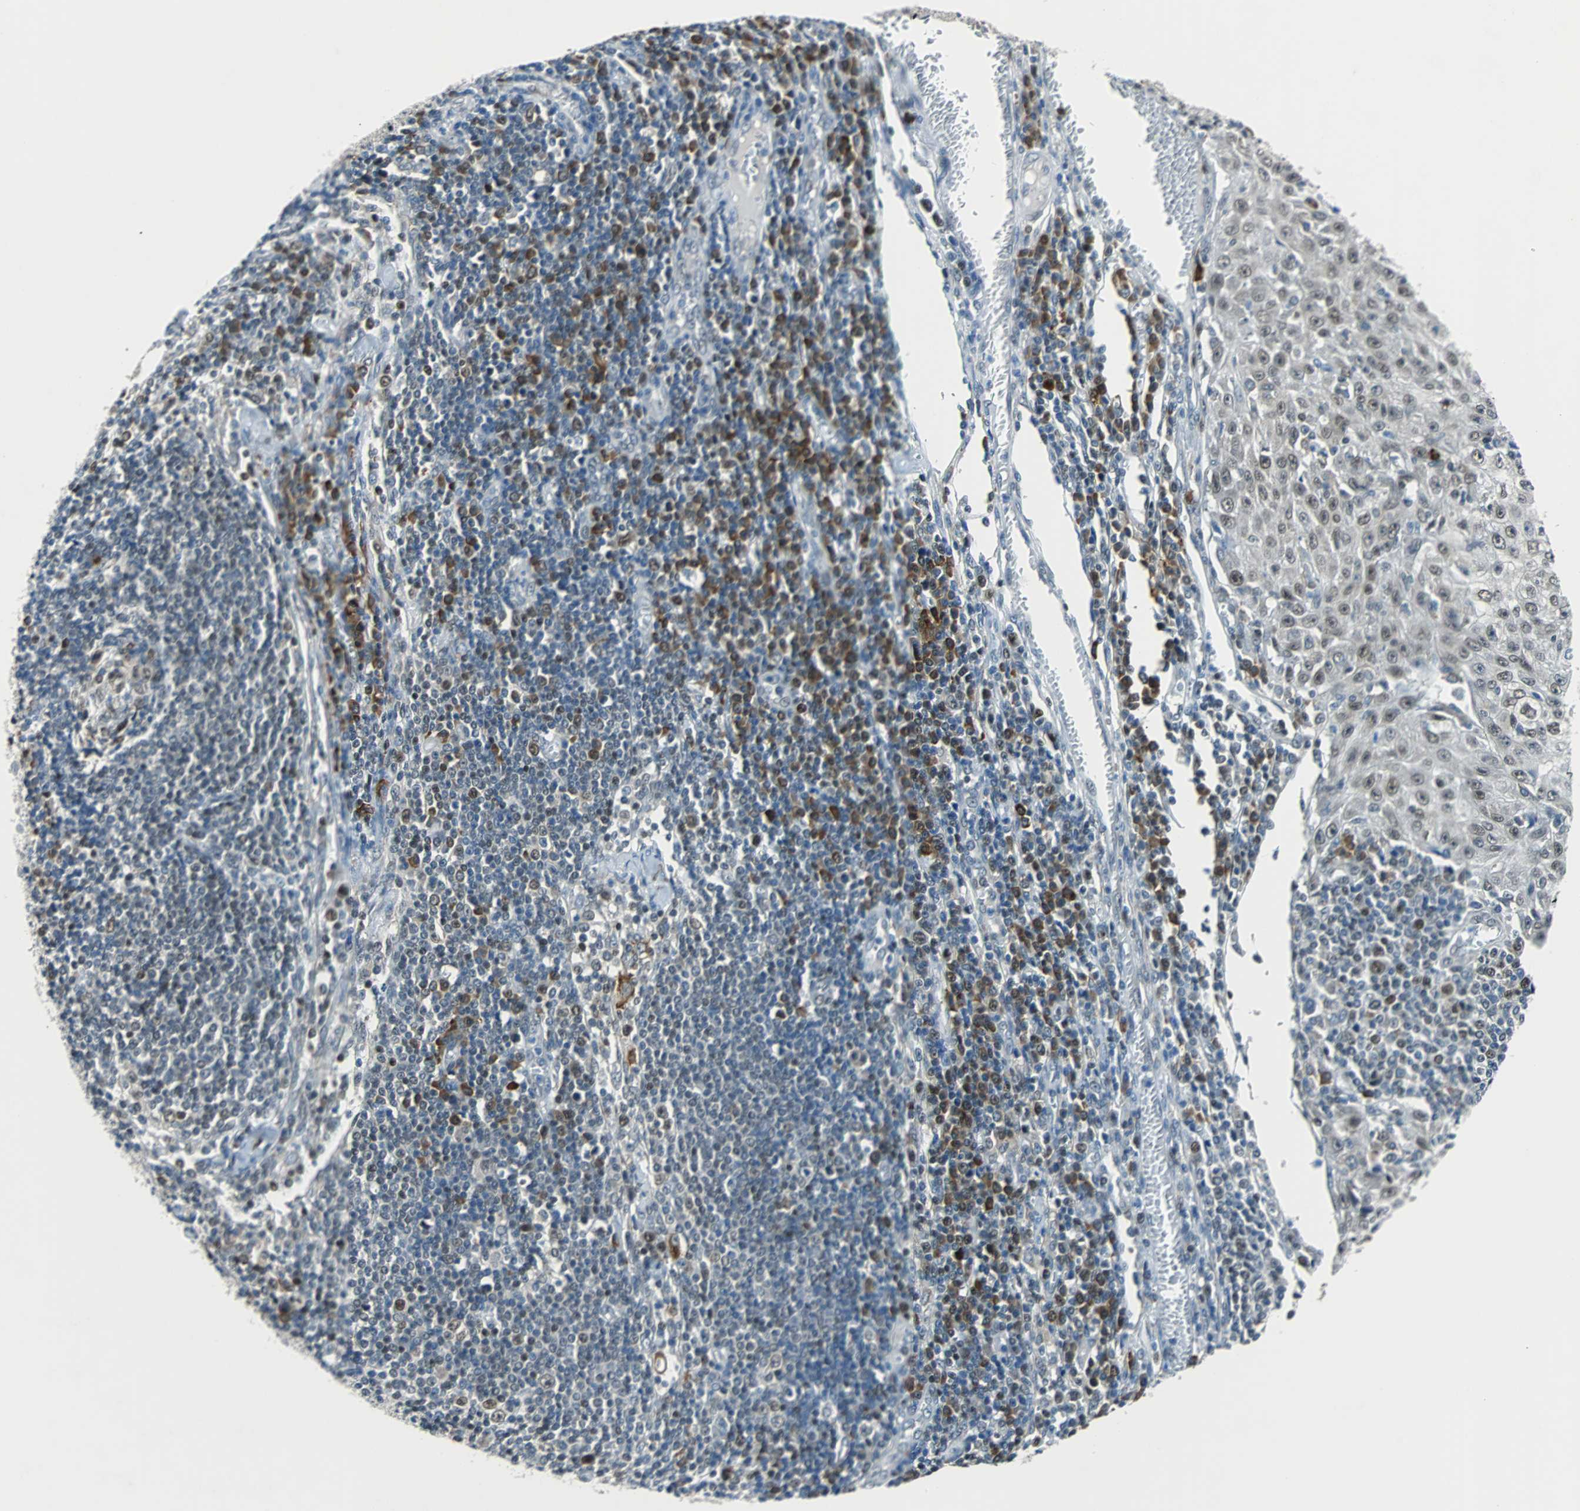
{"staining": {"intensity": "weak", "quantity": "25%-75%", "location": "nuclear"}, "tissue": "skin cancer", "cell_type": "Tumor cells", "image_type": "cancer", "snomed": [{"axis": "morphology", "description": "Squamous cell carcinoma, NOS"}, {"axis": "topography", "description": "Skin"}], "caption": "The image demonstrates staining of skin squamous cell carcinoma, revealing weak nuclear protein staining (brown color) within tumor cells. The protein of interest is stained brown, and the nuclei are stained in blue (DAB IHC with brightfield microscopy, high magnification).", "gene": "USP28", "patient": {"sex": "male", "age": 75}}